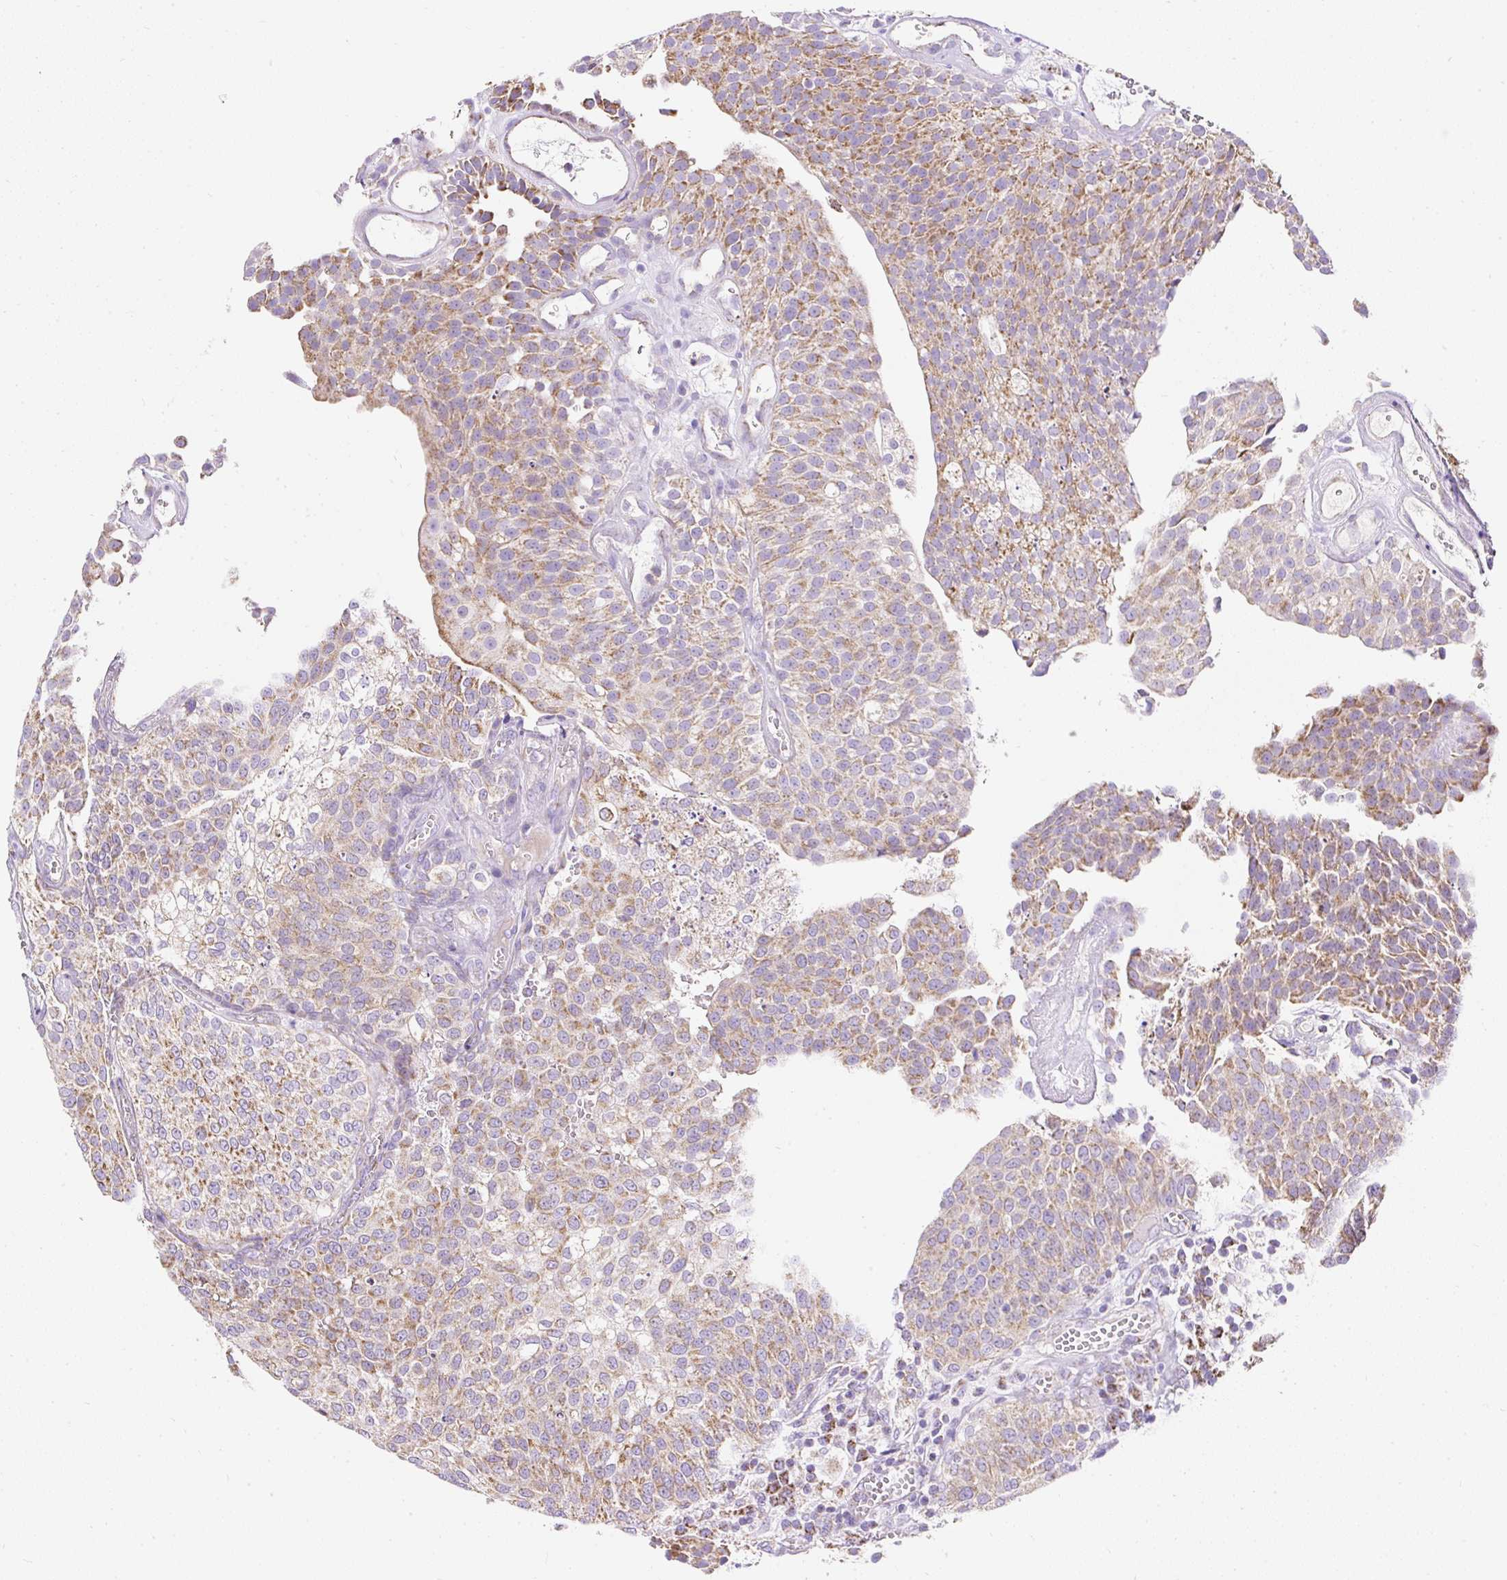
{"staining": {"intensity": "moderate", "quantity": ">75%", "location": "cytoplasmic/membranous"}, "tissue": "urothelial cancer", "cell_type": "Tumor cells", "image_type": "cancer", "snomed": [{"axis": "morphology", "description": "Urothelial carcinoma, Low grade"}, {"axis": "topography", "description": "Urinary bladder"}], "caption": "DAB immunohistochemical staining of human low-grade urothelial carcinoma displays moderate cytoplasmic/membranous protein positivity in approximately >75% of tumor cells. (brown staining indicates protein expression, while blue staining denotes nuclei).", "gene": "DAAM2", "patient": {"sex": "female", "age": 79}}